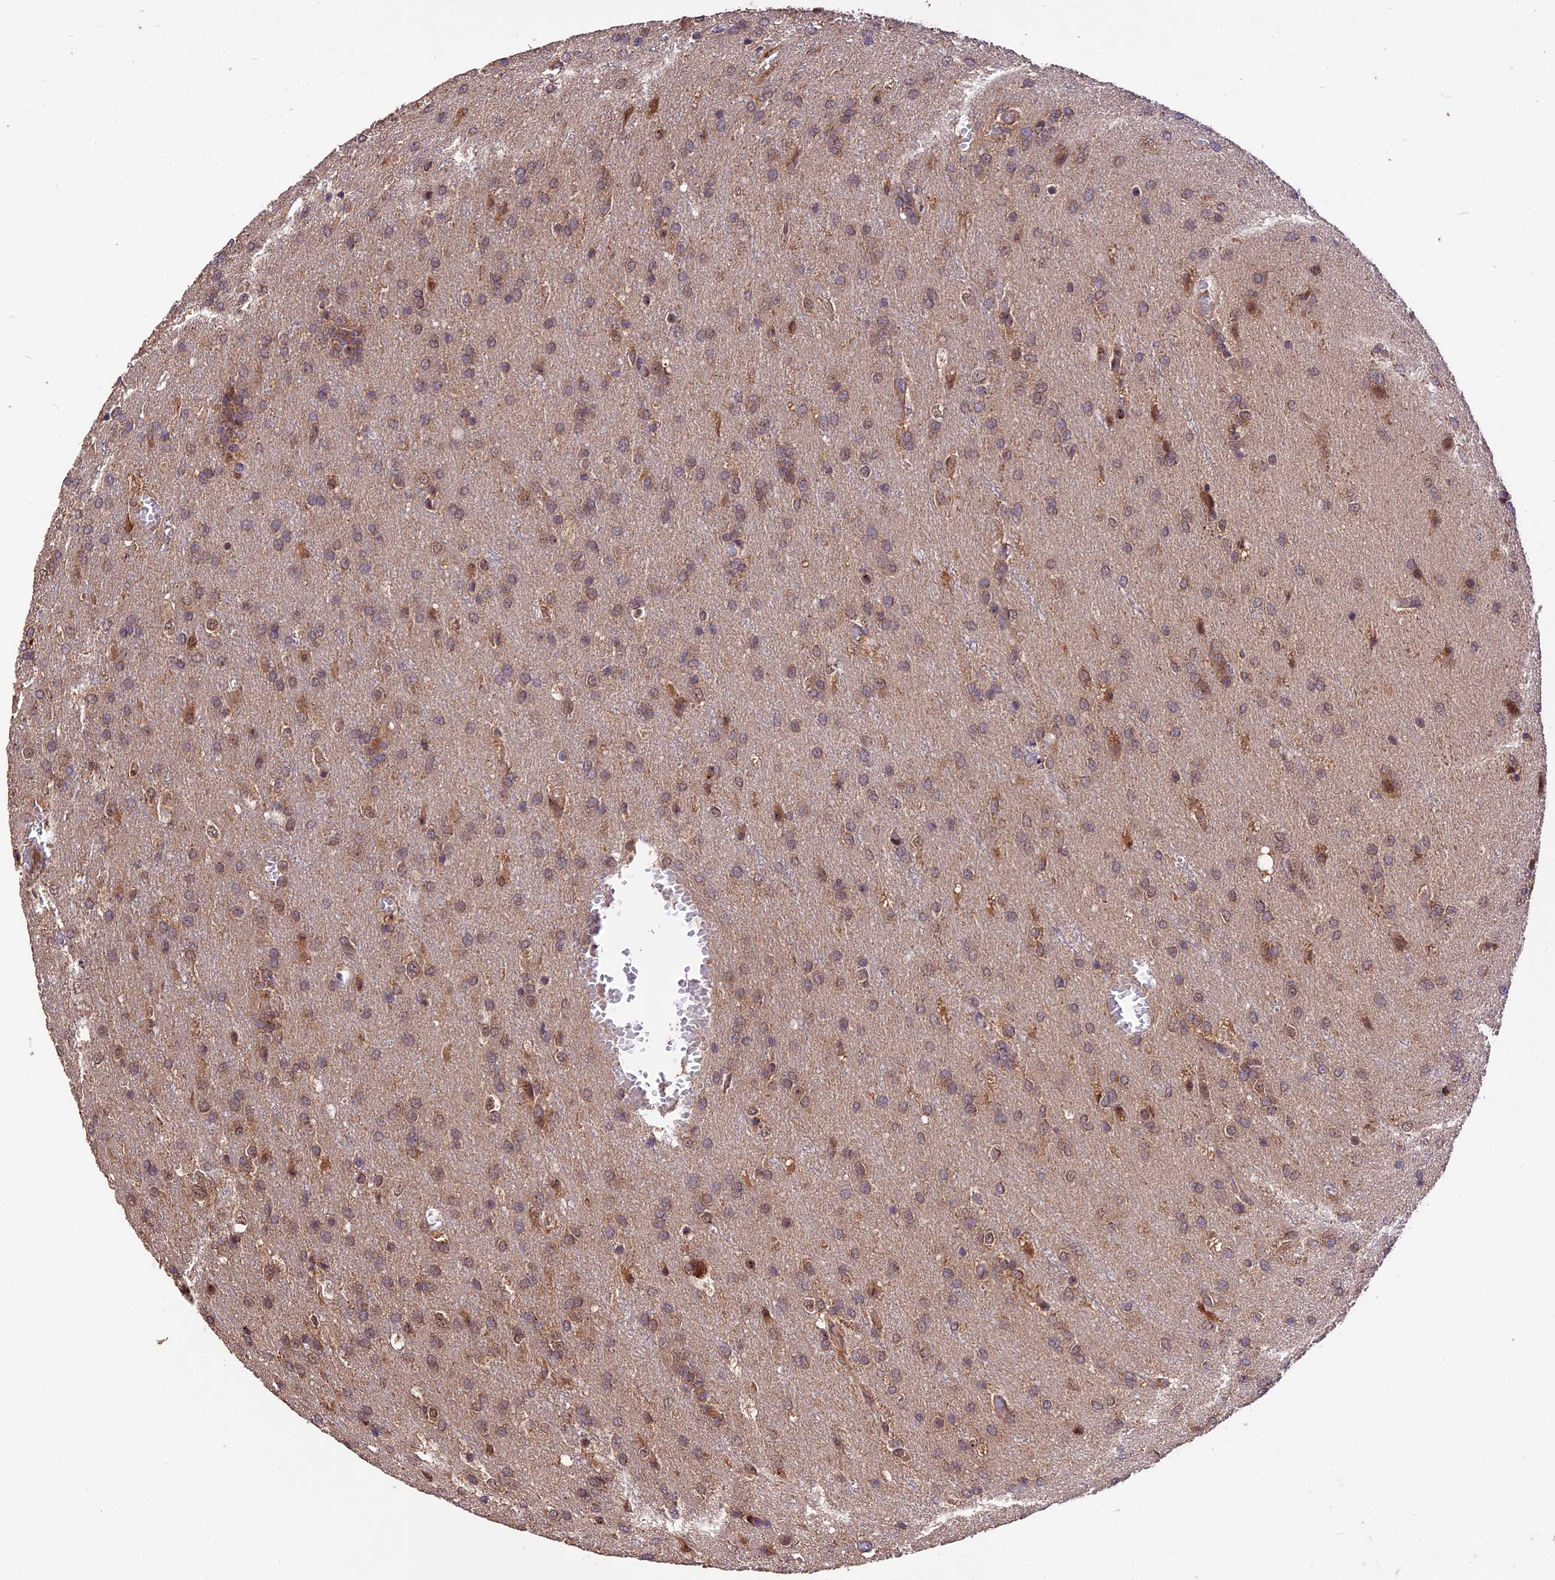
{"staining": {"intensity": "moderate", "quantity": "25%-75%", "location": "cytoplasmic/membranous,nuclear"}, "tissue": "glioma", "cell_type": "Tumor cells", "image_type": "cancer", "snomed": [{"axis": "morphology", "description": "Glioma, malignant, High grade"}, {"axis": "topography", "description": "Brain"}], "caption": "Immunohistochemistry (IHC) photomicrograph of neoplastic tissue: human glioma stained using immunohistochemistry (IHC) reveals medium levels of moderate protein expression localized specifically in the cytoplasmic/membranous and nuclear of tumor cells, appearing as a cytoplasmic/membranous and nuclear brown color.", "gene": "TRMT1", "patient": {"sex": "female", "age": 74}}